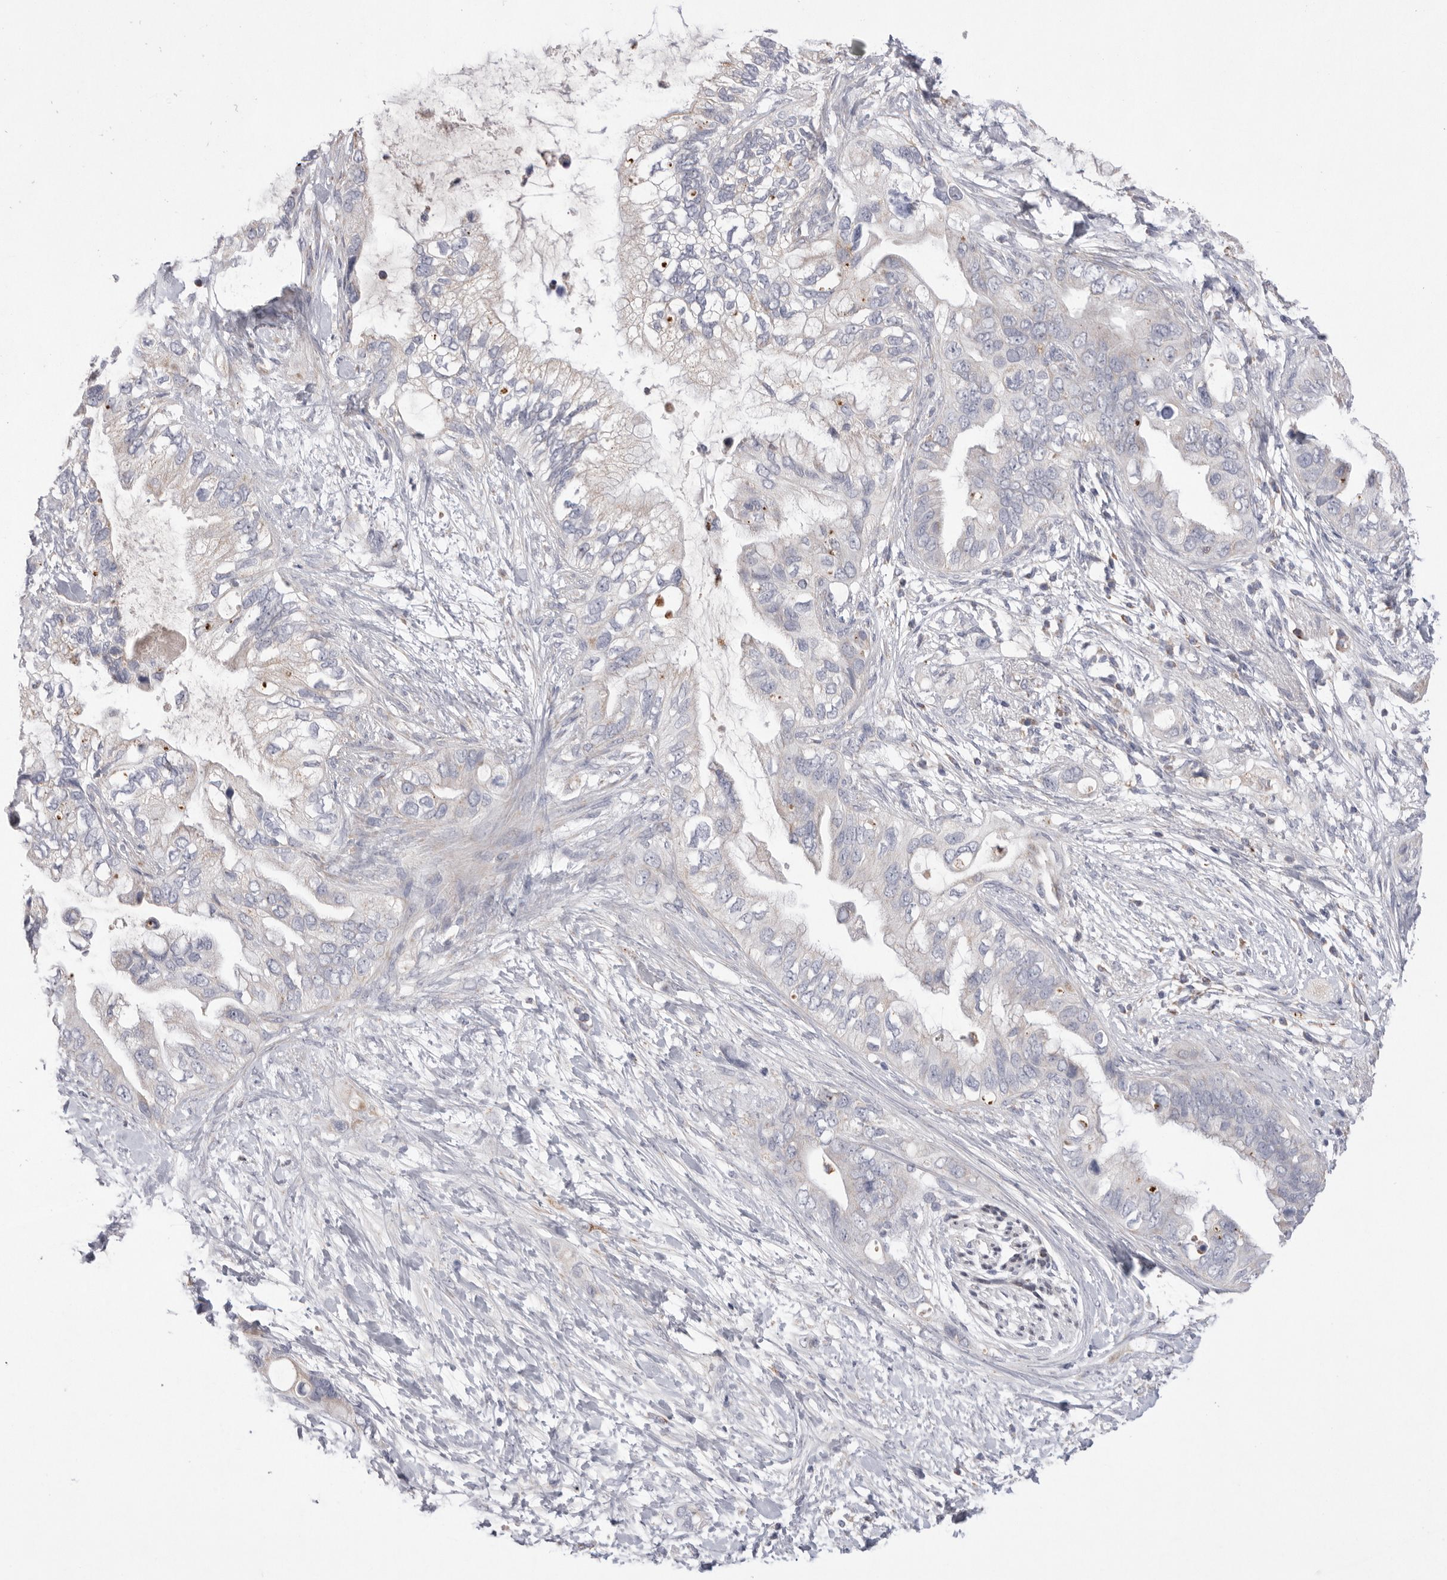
{"staining": {"intensity": "weak", "quantity": "<25%", "location": "cytoplasmic/membranous"}, "tissue": "pancreatic cancer", "cell_type": "Tumor cells", "image_type": "cancer", "snomed": [{"axis": "morphology", "description": "Adenocarcinoma, NOS"}, {"axis": "topography", "description": "Pancreas"}], "caption": "A high-resolution histopathology image shows IHC staining of pancreatic adenocarcinoma, which shows no significant positivity in tumor cells.", "gene": "VDAC3", "patient": {"sex": "female", "age": 56}}